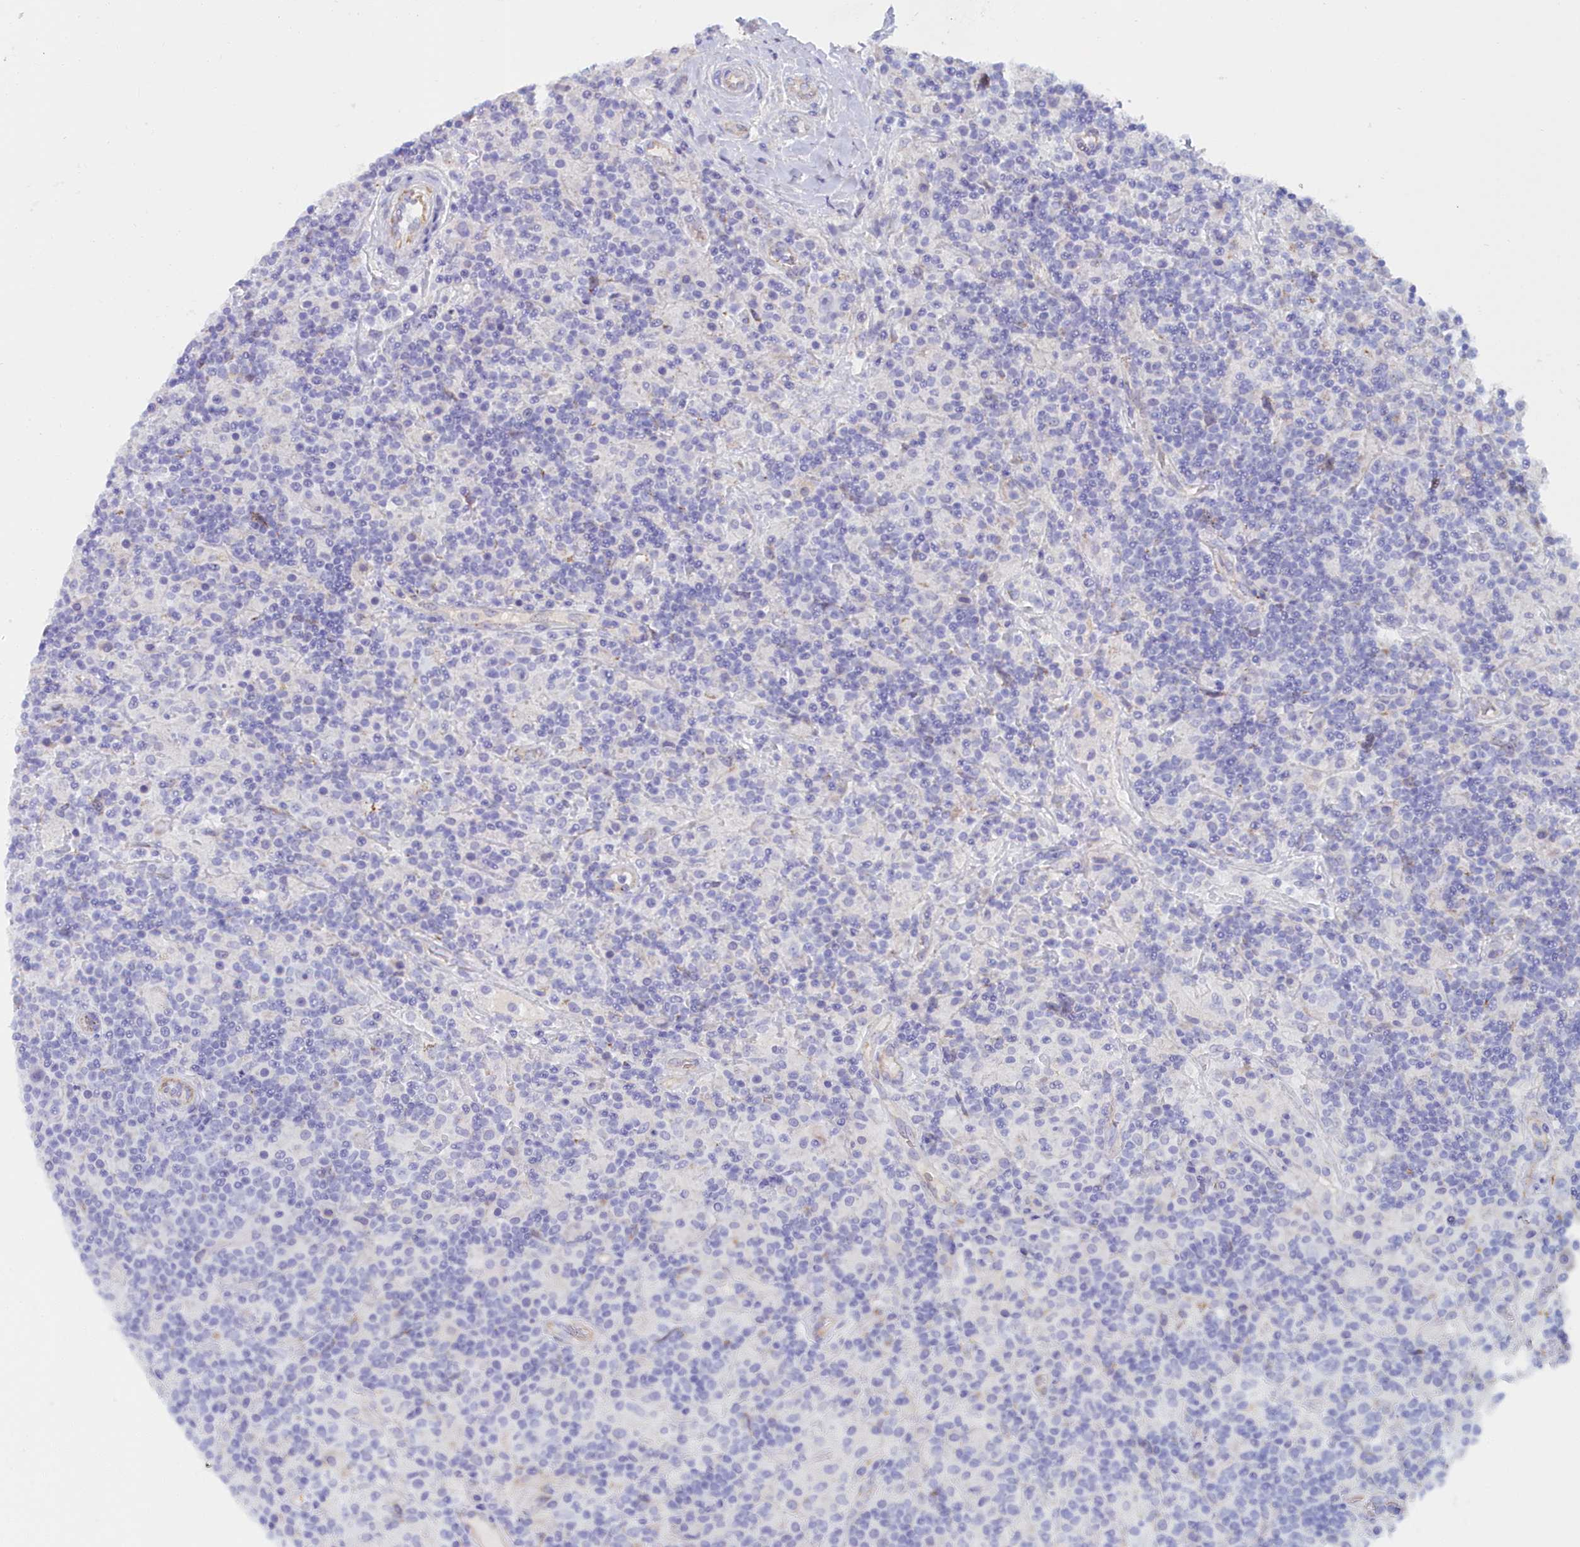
{"staining": {"intensity": "negative", "quantity": "none", "location": "none"}, "tissue": "lymphoma", "cell_type": "Tumor cells", "image_type": "cancer", "snomed": [{"axis": "morphology", "description": "Hodgkin's disease, NOS"}, {"axis": "topography", "description": "Lymph node"}], "caption": "Tumor cells show no significant protein positivity in lymphoma.", "gene": "SLC49A3", "patient": {"sex": "male", "age": 70}}